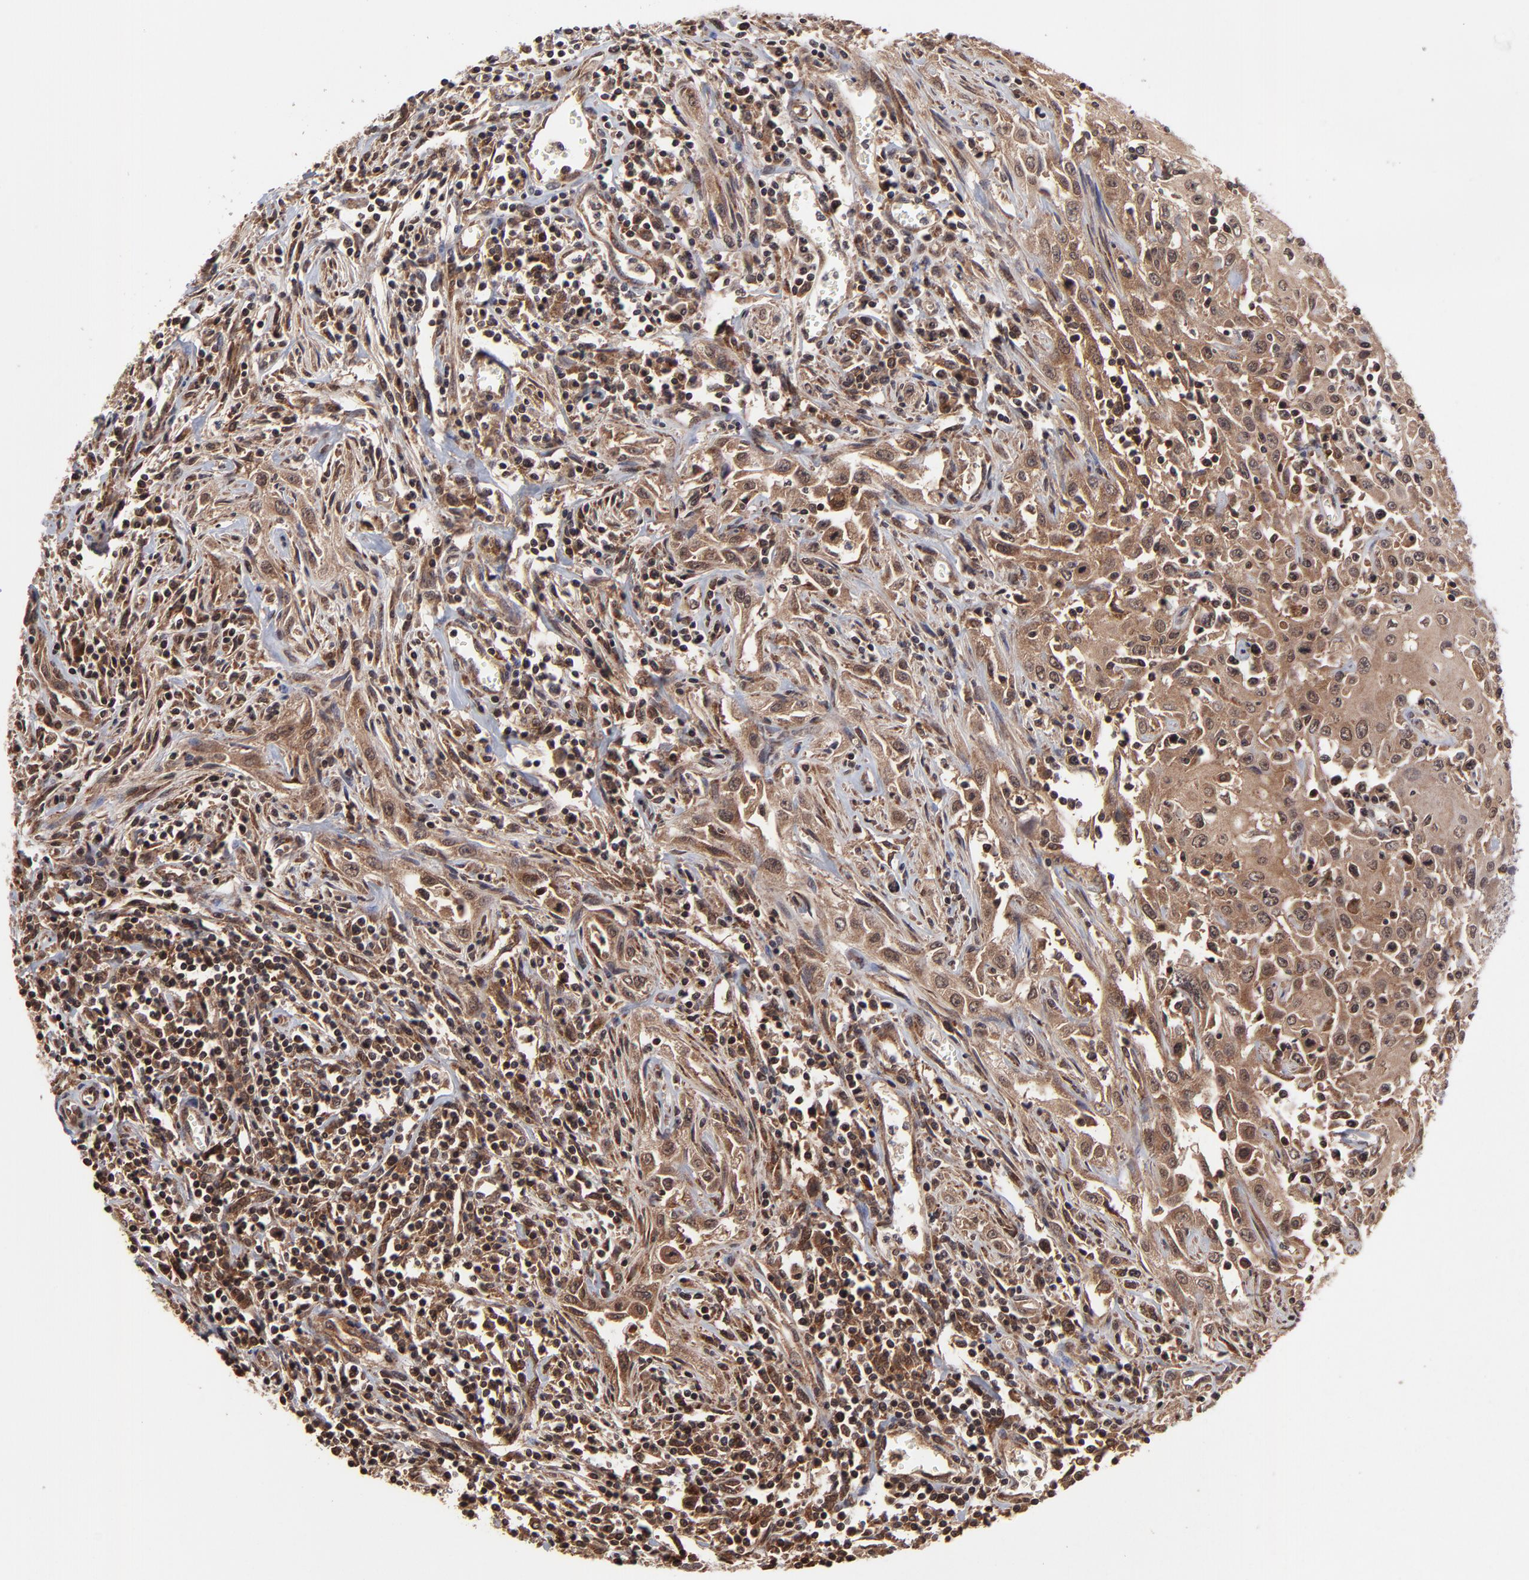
{"staining": {"intensity": "moderate", "quantity": ">75%", "location": "cytoplasmic/membranous"}, "tissue": "head and neck cancer", "cell_type": "Tumor cells", "image_type": "cancer", "snomed": [{"axis": "morphology", "description": "Squamous cell carcinoma, NOS"}, {"axis": "topography", "description": "Oral tissue"}, {"axis": "topography", "description": "Head-Neck"}], "caption": "Protein staining shows moderate cytoplasmic/membranous positivity in approximately >75% of tumor cells in head and neck squamous cell carcinoma. Using DAB (3,3'-diaminobenzidine) (brown) and hematoxylin (blue) stains, captured at high magnification using brightfield microscopy.", "gene": "UBE2L6", "patient": {"sex": "female", "age": 76}}